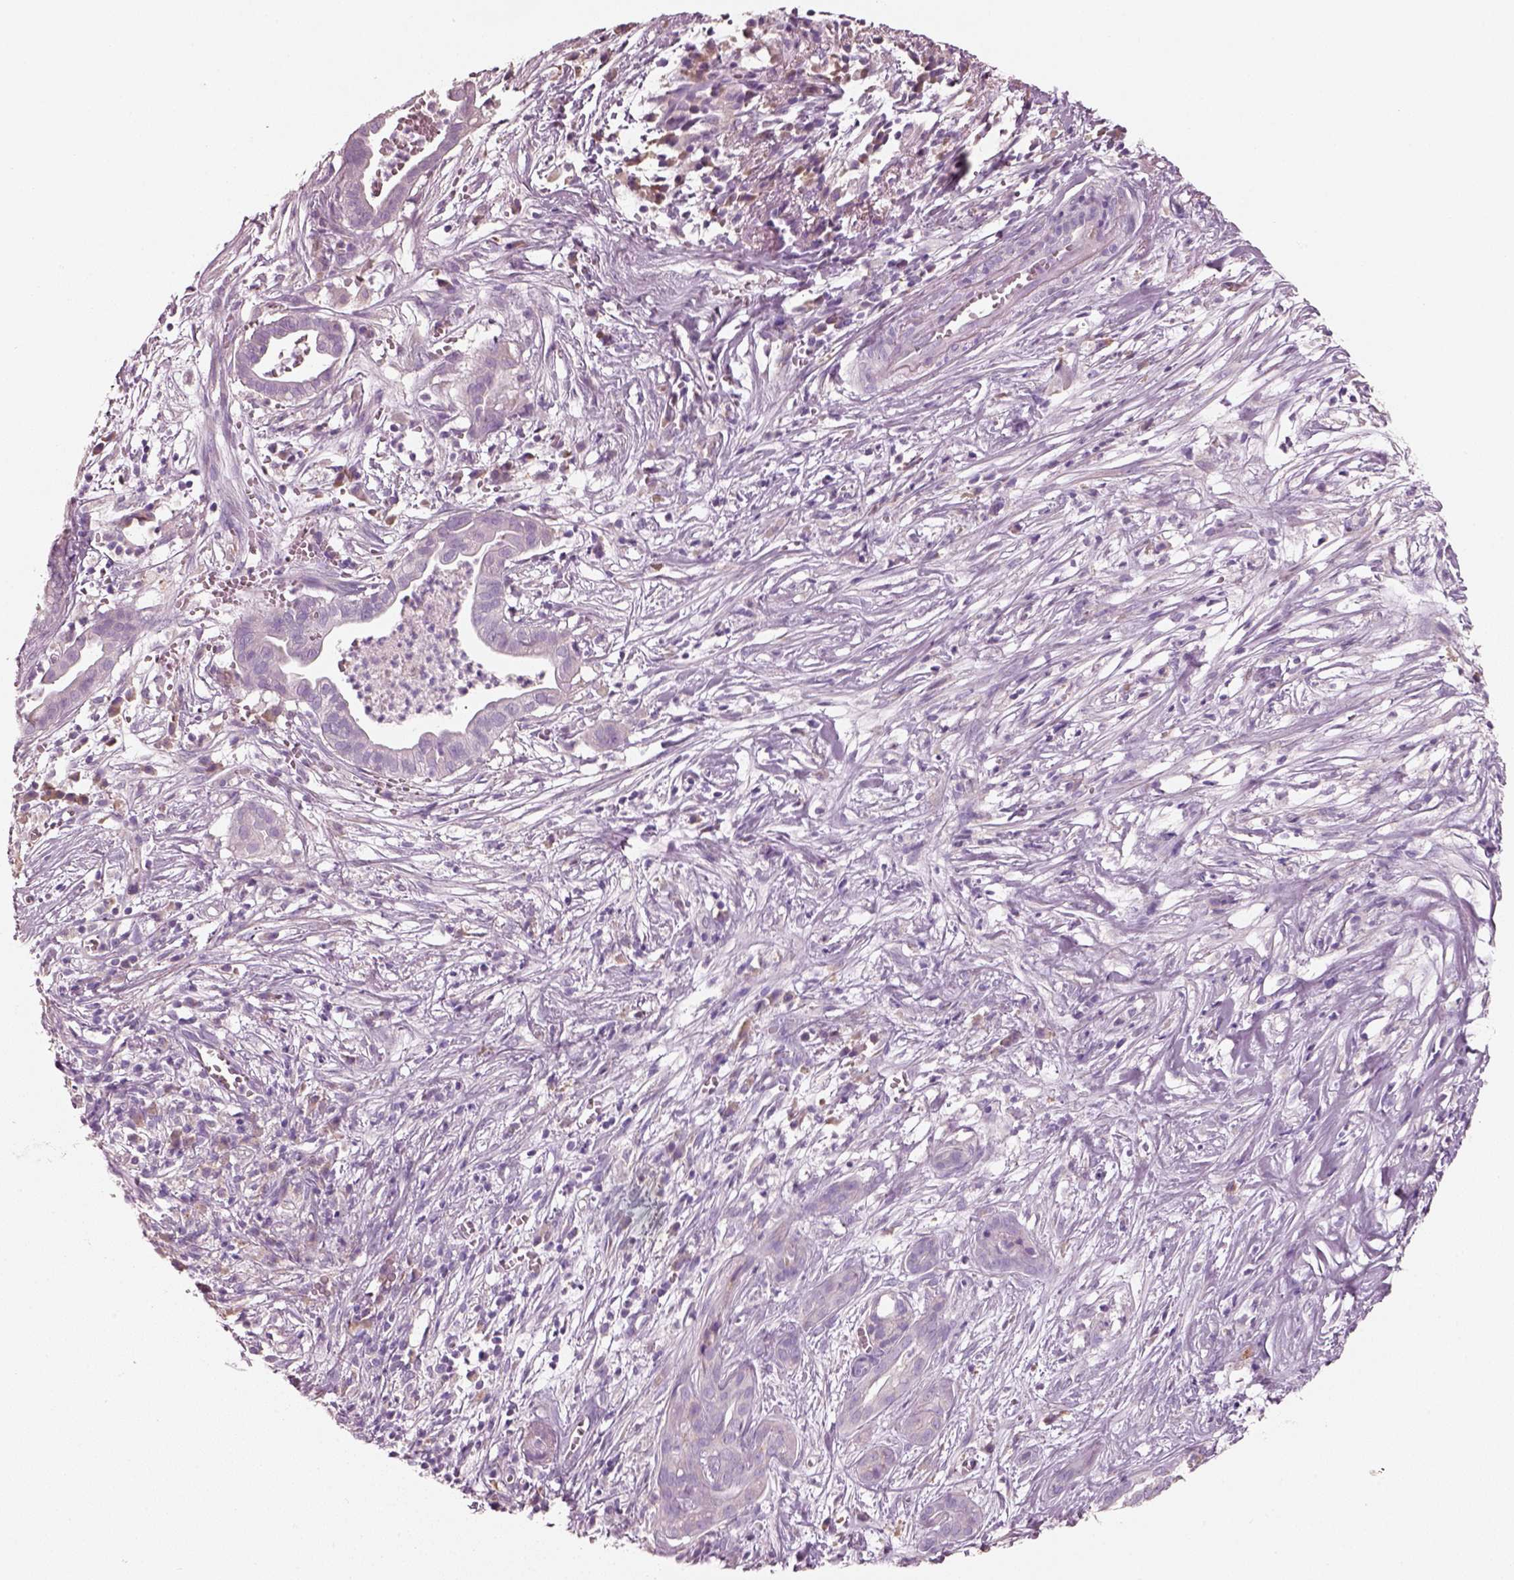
{"staining": {"intensity": "negative", "quantity": "none", "location": "none"}, "tissue": "pancreatic cancer", "cell_type": "Tumor cells", "image_type": "cancer", "snomed": [{"axis": "morphology", "description": "Adenocarcinoma, NOS"}, {"axis": "topography", "description": "Pancreas"}], "caption": "Immunohistochemistry micrograph of human pancreatic cancer (adenocarcinoma) stained for a protein (brown), which demonstrates no positivity in tumor cells.", "gene": "PNOC", "patient": {"sex": "male", "age": 61}}